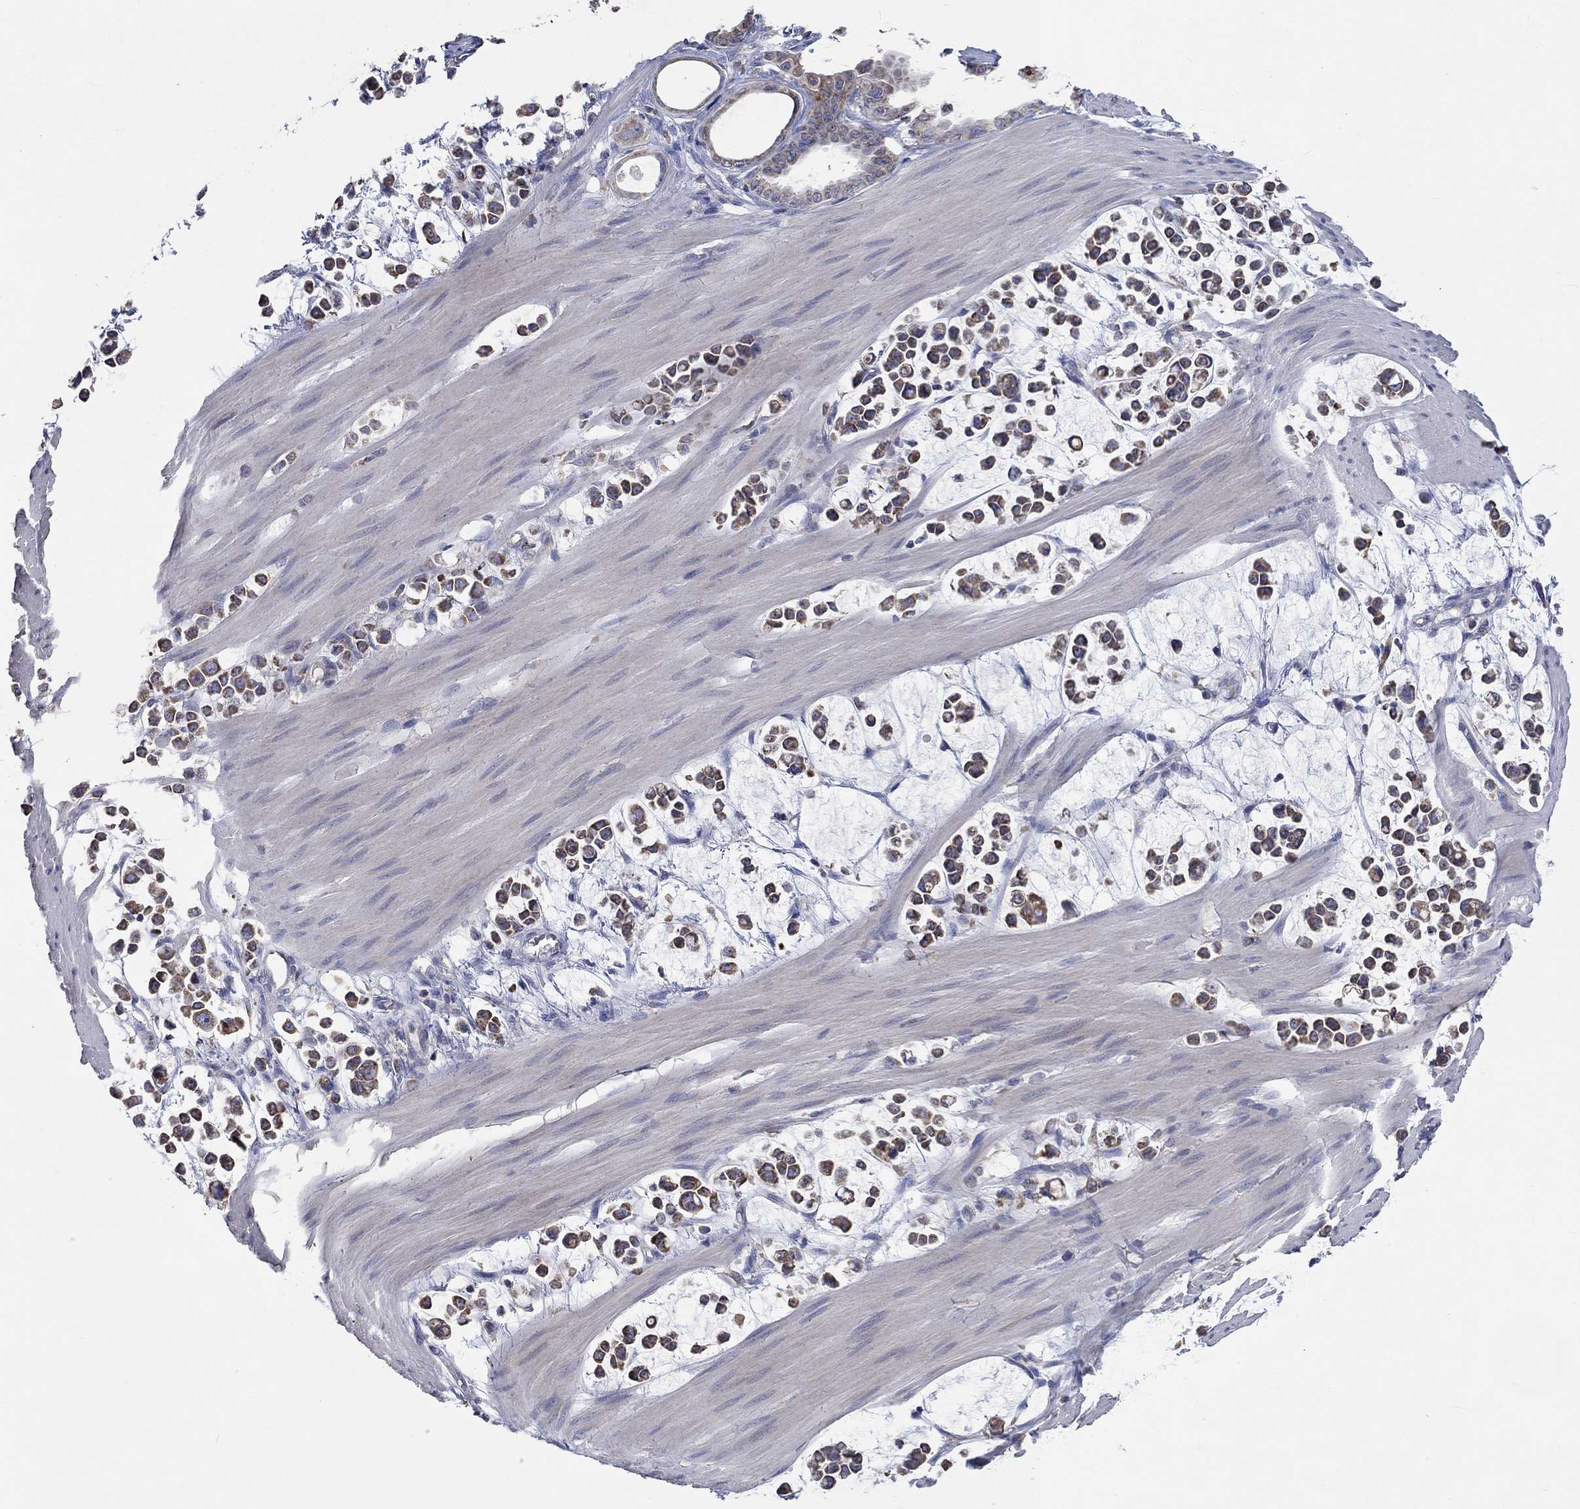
{"staining": {"intensity": "moderate", "quantity": ">75%", "location": "cytoplasmic/membranous"}, "tissue": "stomach cancer", "cell_type": "Tumor cells", "image_type": "cancer", "snomed": [{"axis": "morphology", "description": "Adenocarcinoma, NOS"}, {"axis": "topography", "description": "Stomach"}], "caption": "Protein staining of stomach cancer (adenocarcinoma) tissue shows moderate cytoplasmic/membranous expression in approximately >75% of tumor cells. Using DAB (brown) and hematoxylin (blue) stains, captured at high magnification using brightfield microscopy.", "gene": "UGT8", "patient": {"sex": "male", "age": 82}}